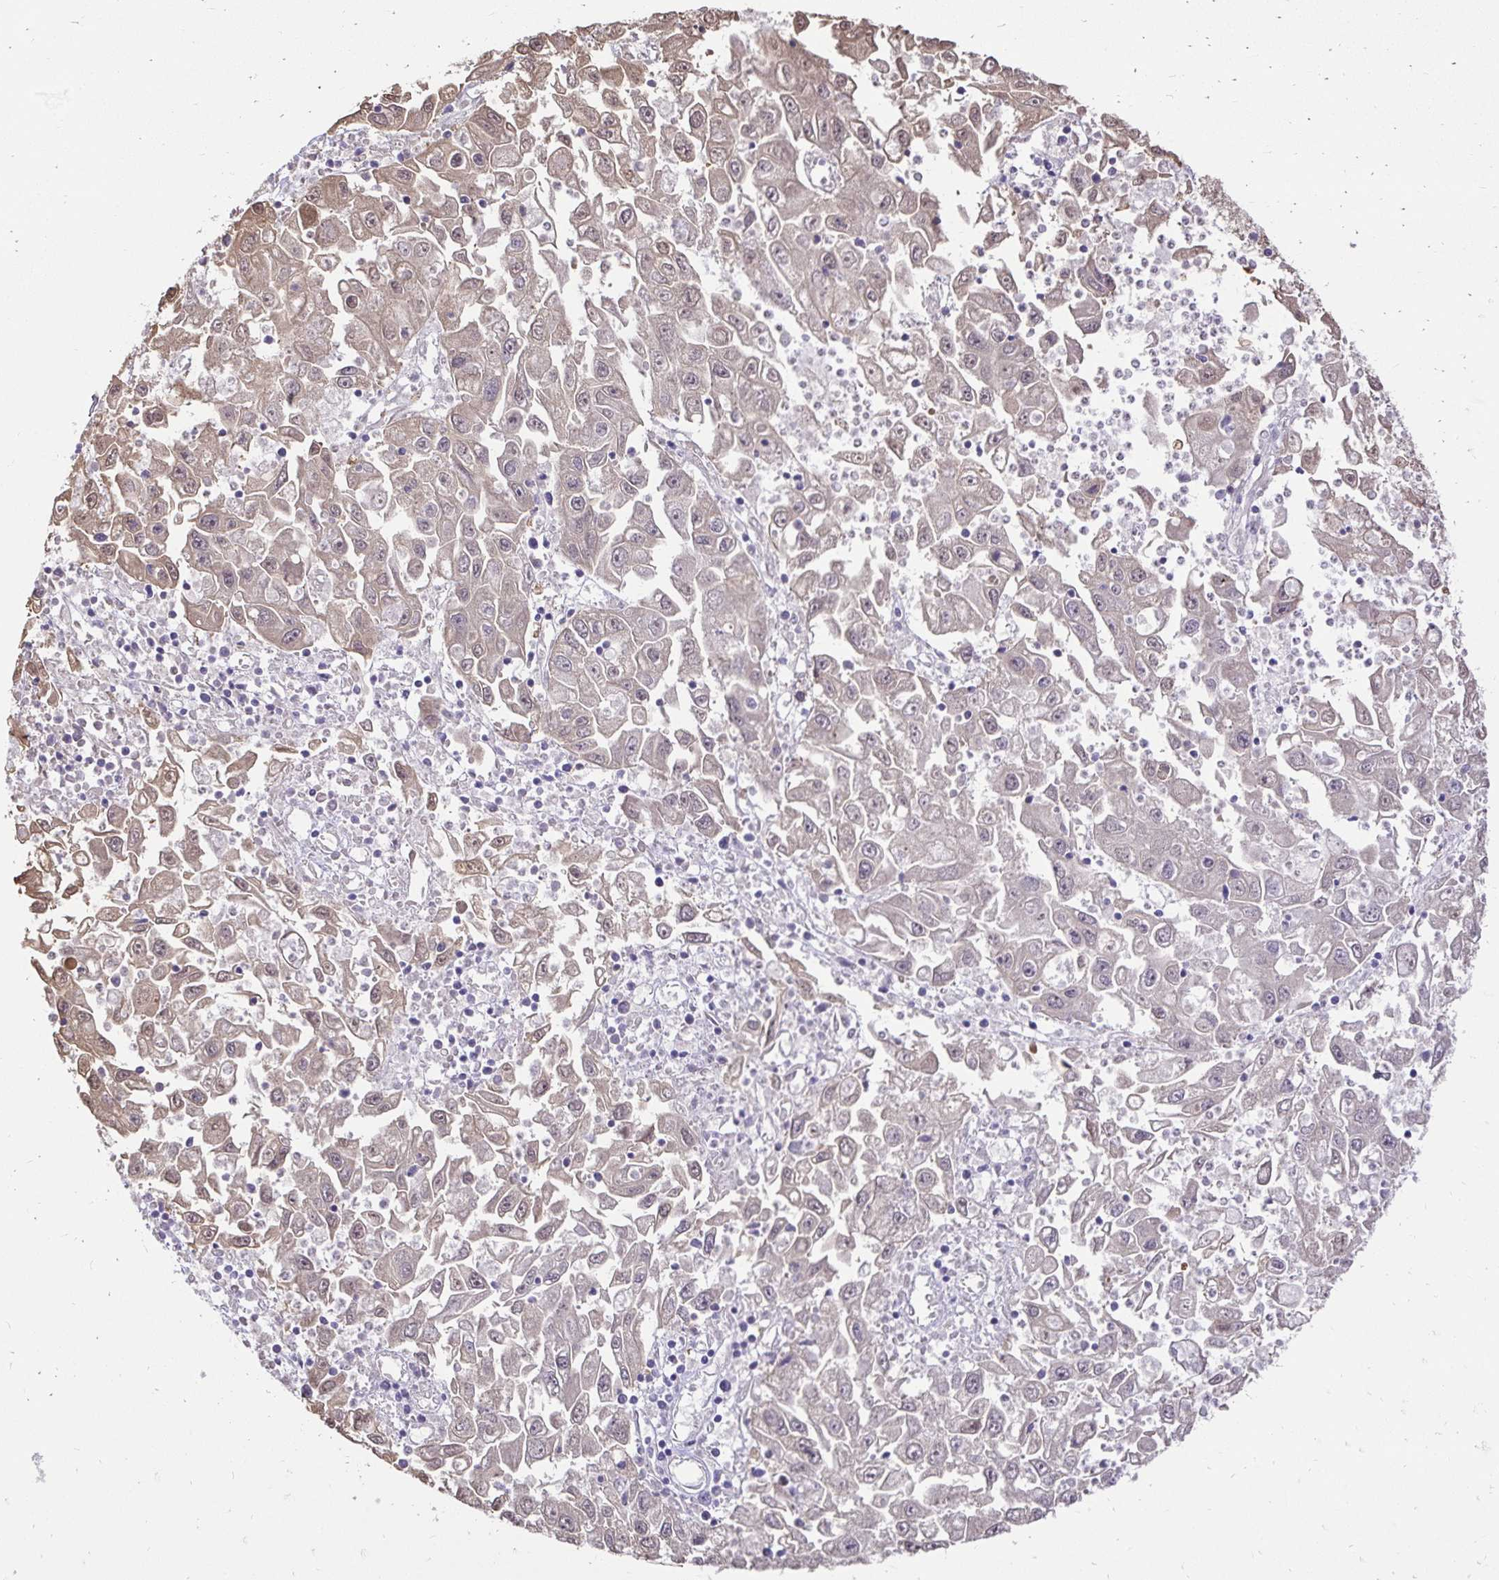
{"staining": {"intensity": "weak", "quantity": "<25%", "location": "cytoplasmic/membranous,nuclear"}, "tissue": "endometrial cancer", "cell_type": "Tumor cells", "image_type": "cancer", "snomed": [{"axis": "morphology", "description": "Adenocarcinoma, NOS"}, {"axis": "topography", "description": "Uterus"}], "caption": "There is no significant staining in tumor cells of endometrial cancer.", "gene": "SLC9A1", "patient": {"sex": "female", "age": 62}}